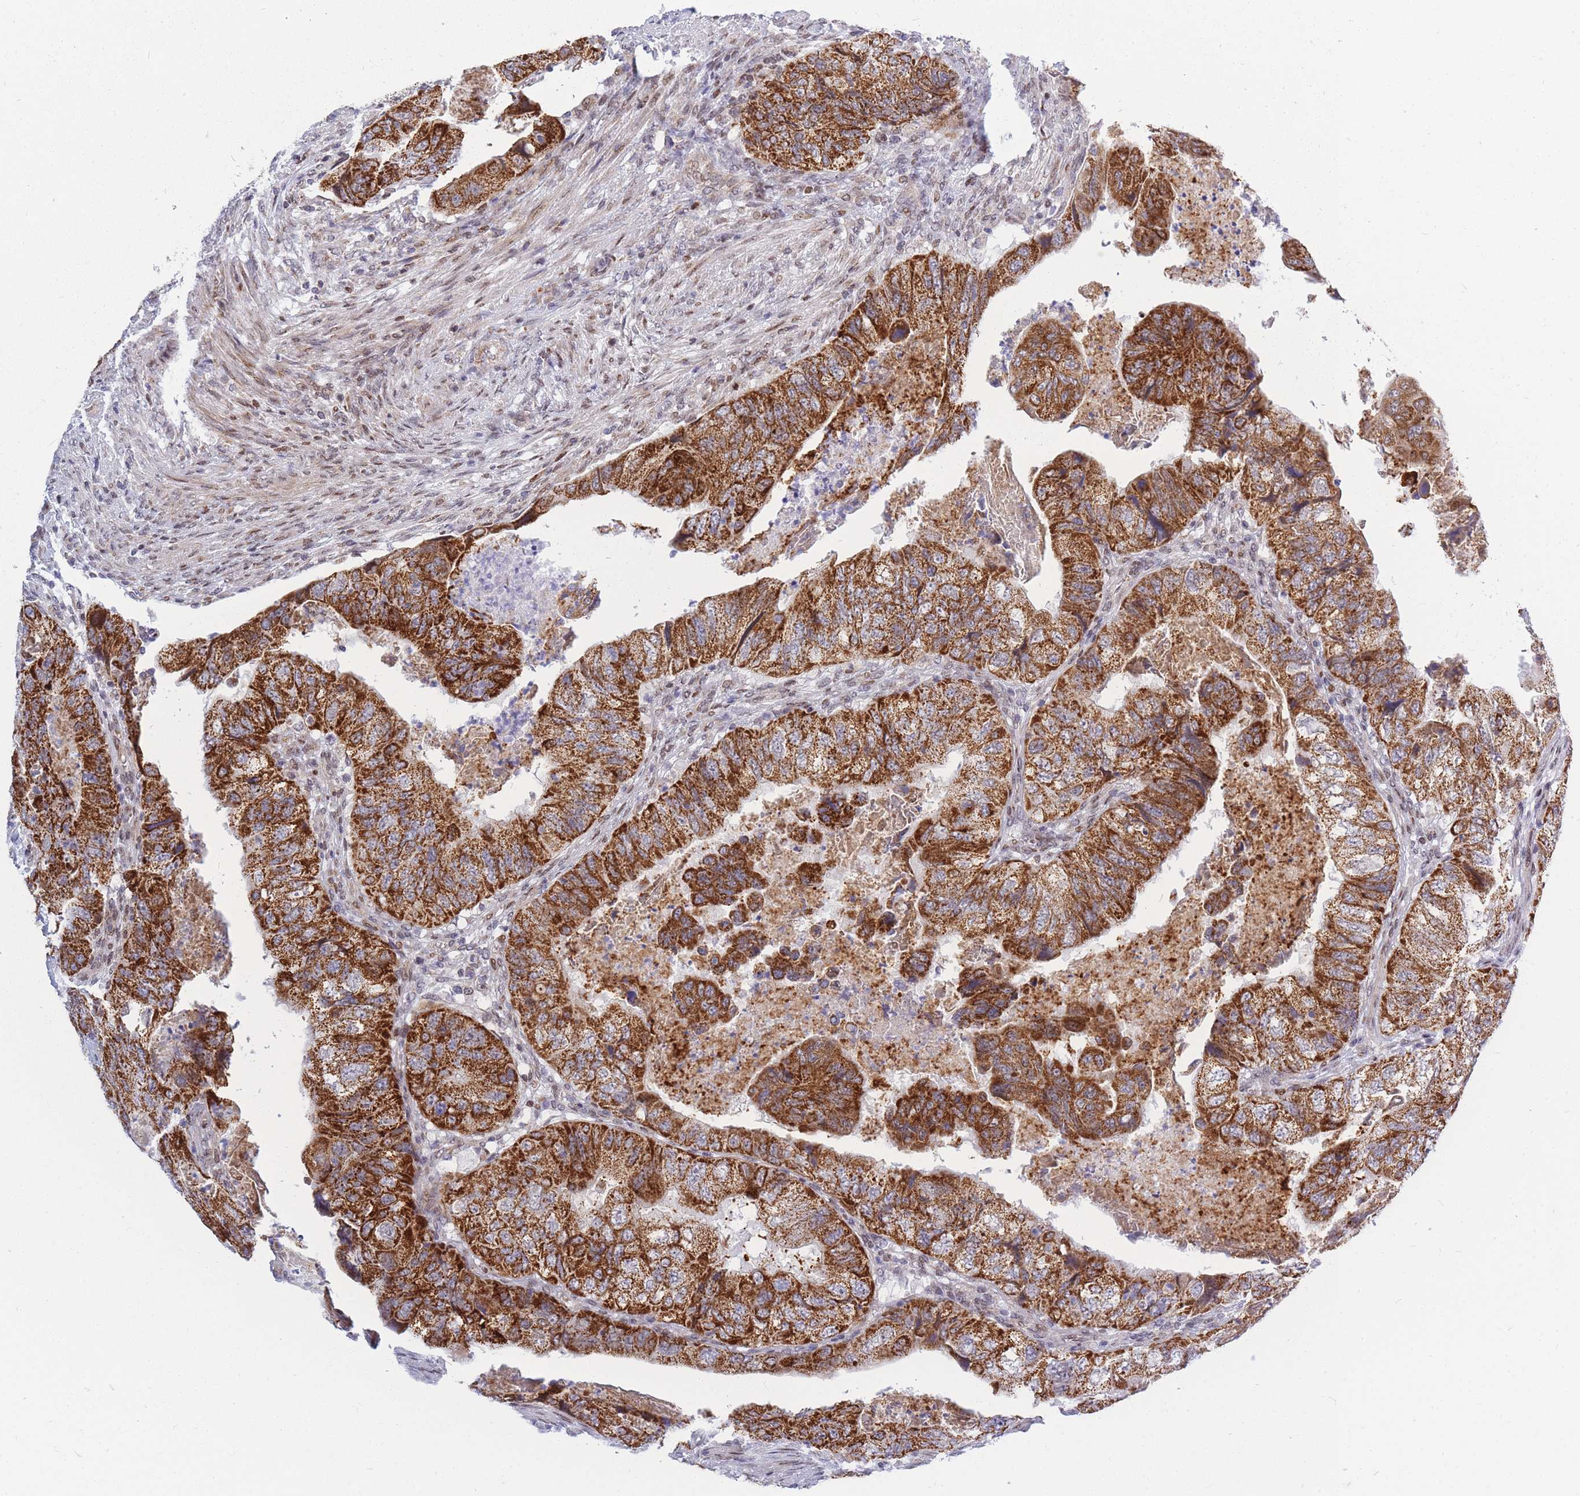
{"staining": {"intensity": "strong", "quantity": ">75%", "location": "cytoplasmic/membranous"}, "tissue": "colorectal cancer", "cell_type": "Tumor cells", "image_type": "cancer", "snomed": [{"axis": "morphology", "description": "Adenocarcinoma, NOS"}, {"axis": "topography", "description": "Rectum"}], "caption": "Colorectal cancer tissue shows strong cytoplasmic/membranous expression in about >75% of tumor cells", "gene": "MOB4", "patient": {"sex": "male", "age": 63}}